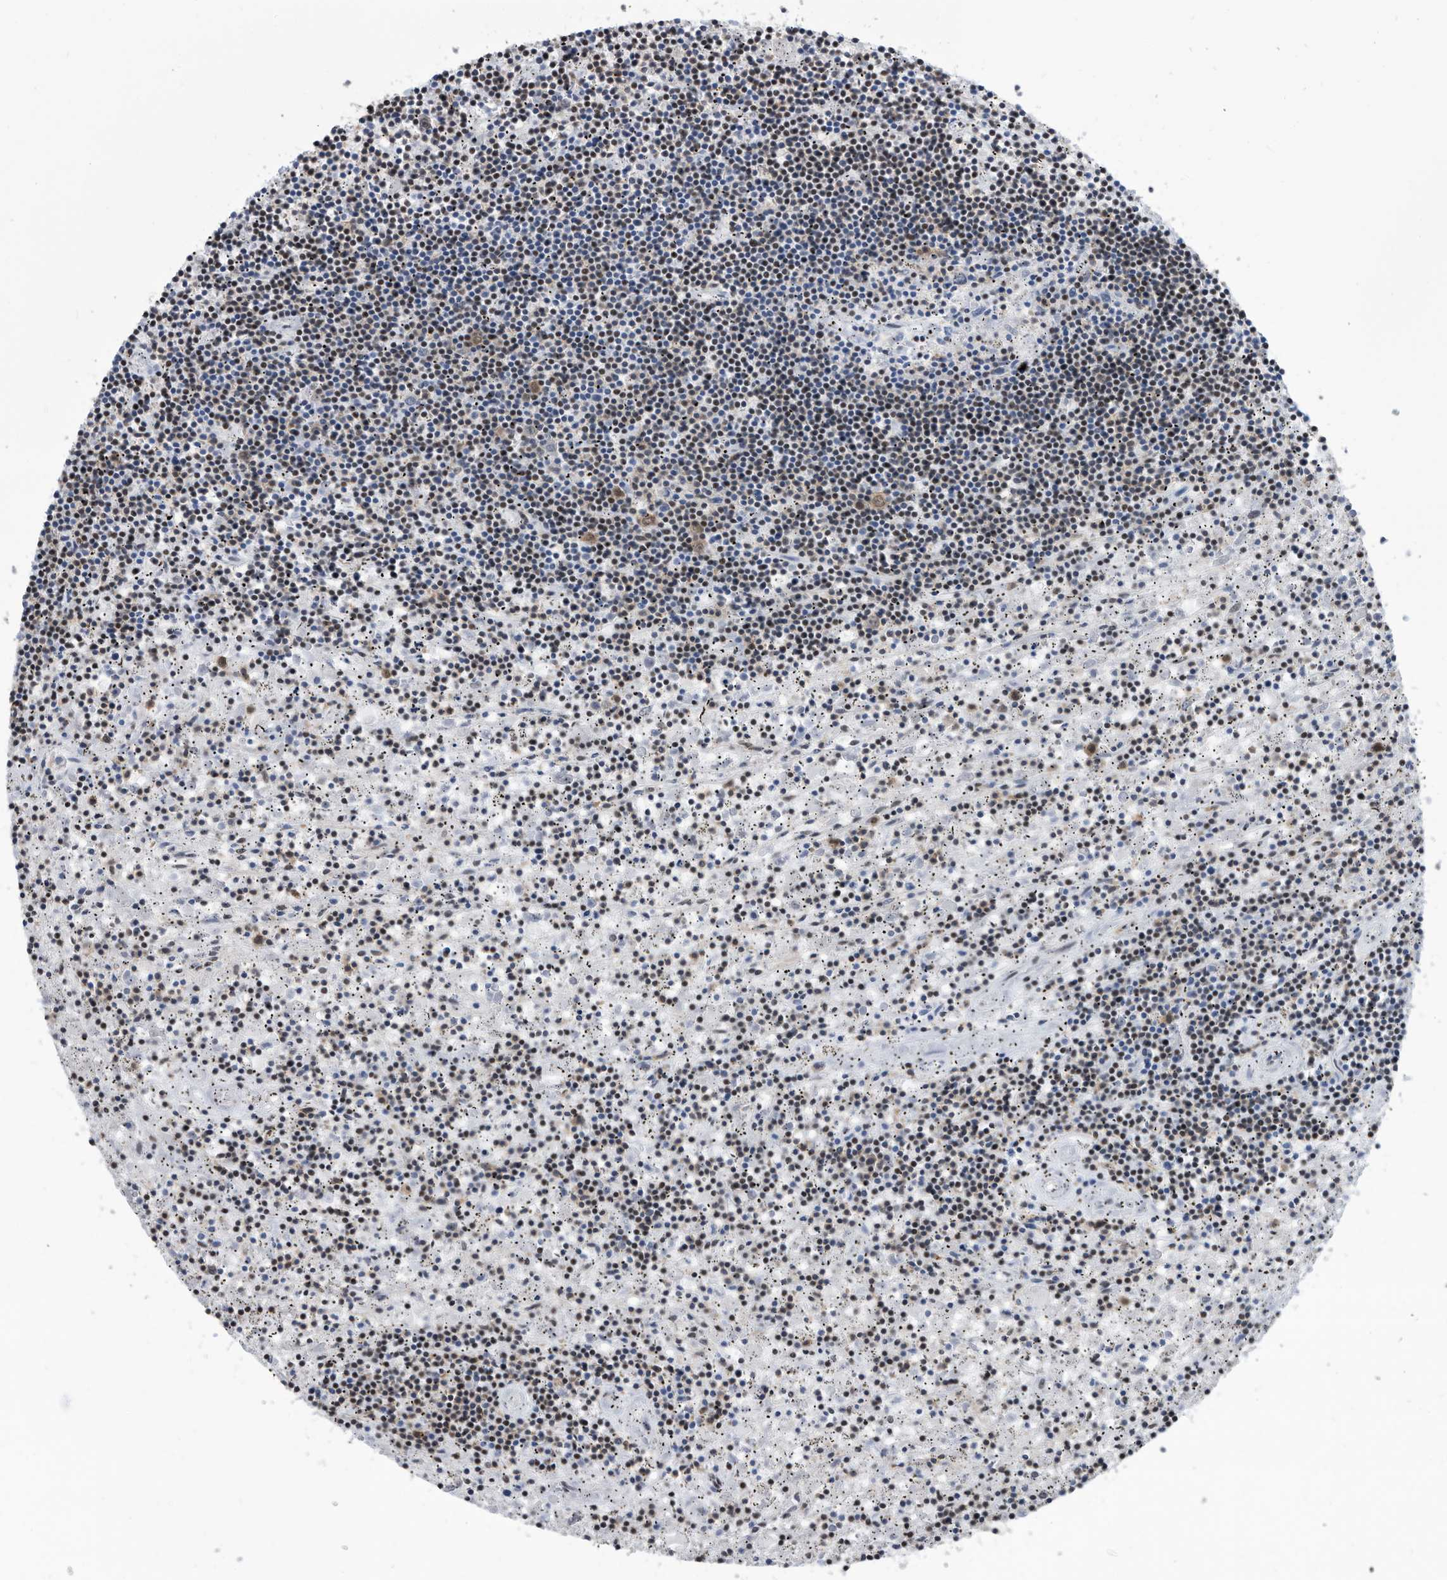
{"staining": {"intensity": "moderate", "quantity": "25%-75%", "location": "nuclear"}, "tissue": "lymphoma", "cell_type": "Tumor cells", "image_type": "cancer", "snomed": [{"axis": "morphology", "description": "Malignant lymphoma, non-Hodgkin's type, Low grade"}, {"axis": "topography", "description": "Spleen"}], "caption": "A medium amount of moderate nuclear expression is present in about 25%-75% of tumor cells in lymphoma tissue.", "gene": "SF3A1", "patient": {"sex": "male", "age": 76}}